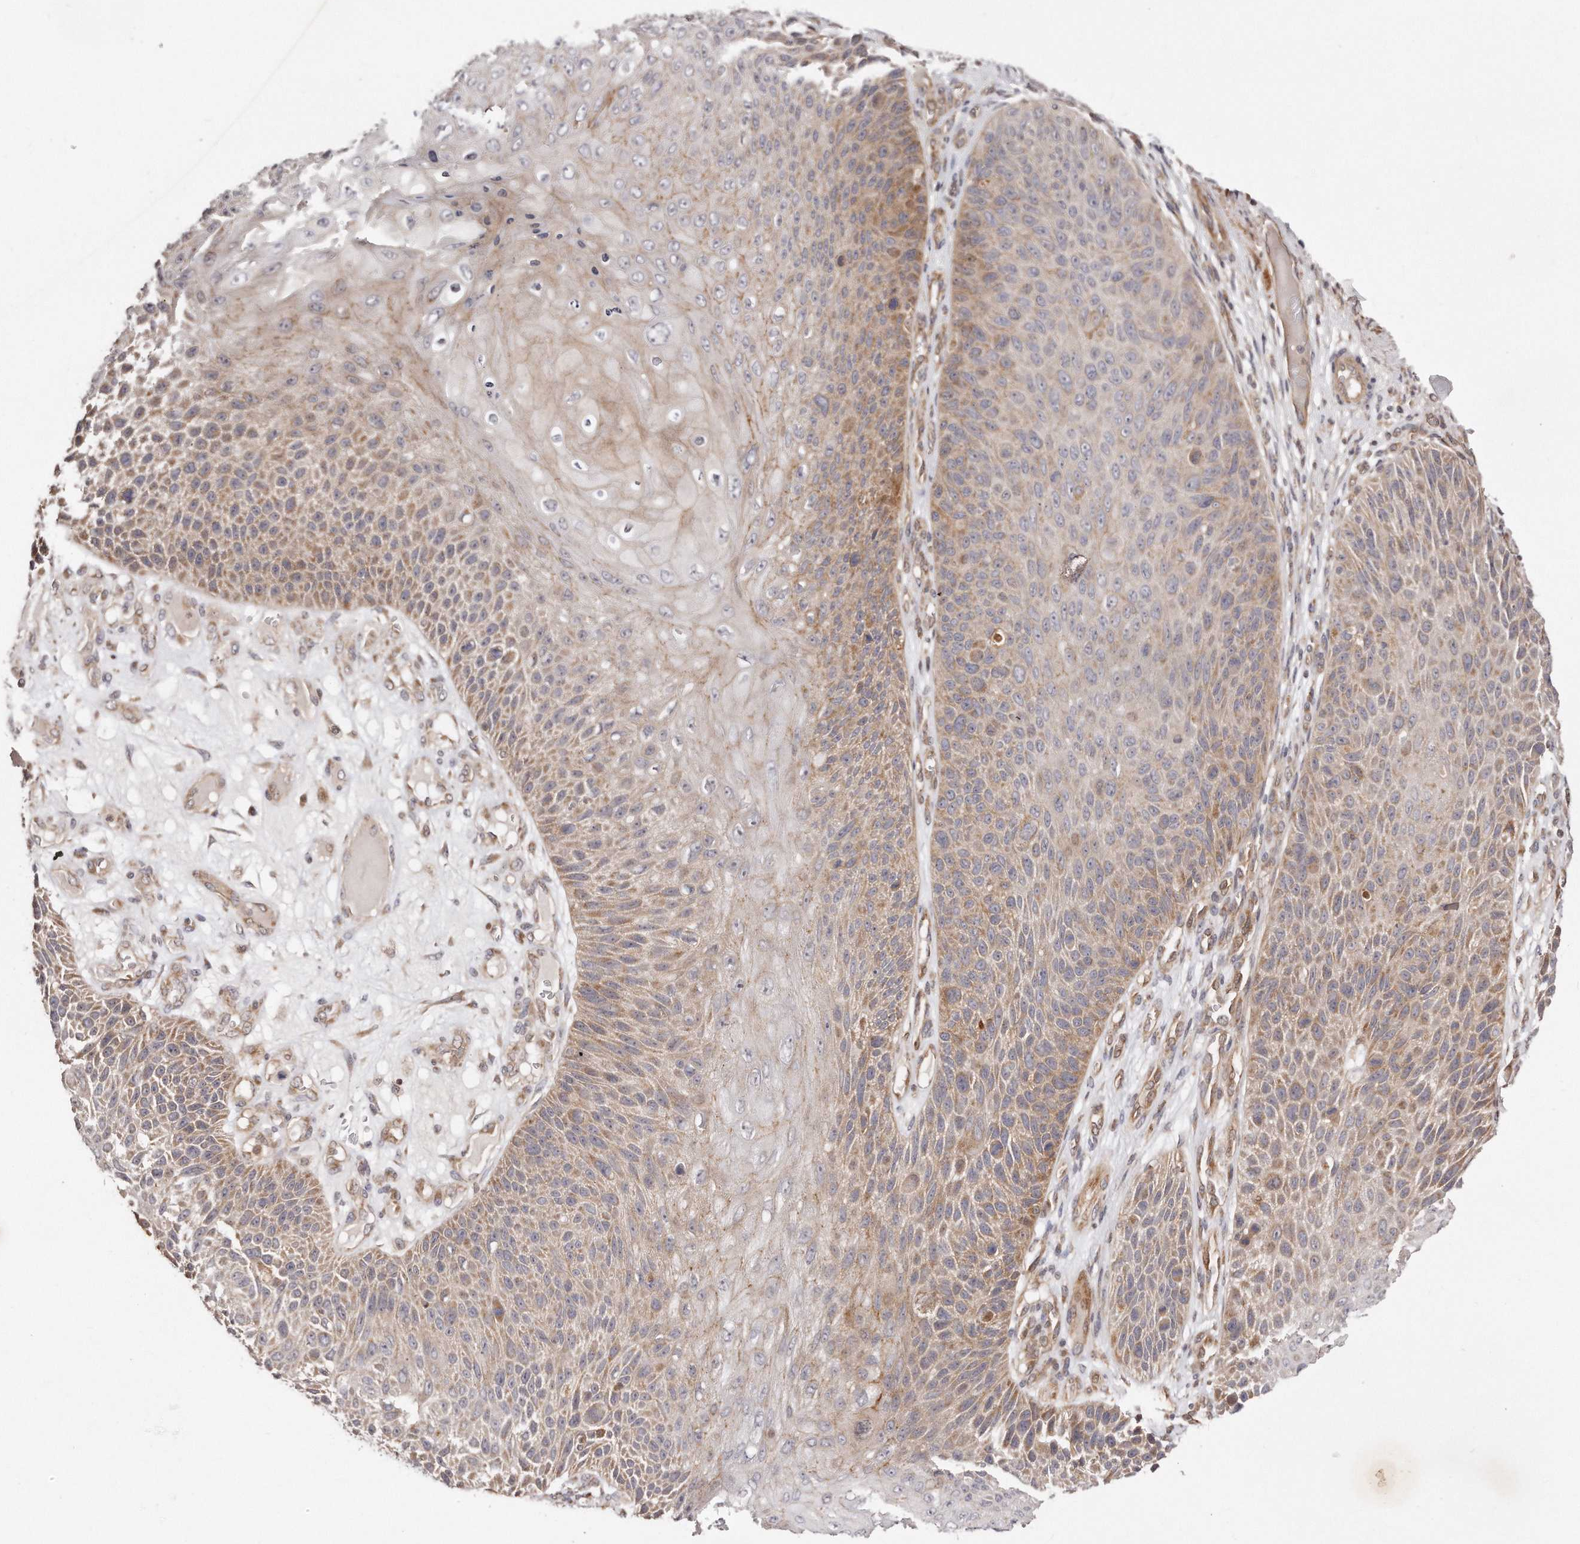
{"staining": {"intensity": "moderate", "quantity": "25%-75%", "location": "cytoplasmic/membranous"}, "tissue": "skin cancer", "cell_type": "Tumor cells", "image_type": "cancer", "snomed": [{"axis": "morphology", "description": "Squamous cell carcinoma, NOS"}, {"axis": "topography", "description": "Skin"}], "caption": "A photomicrograph showing moderate cytoplasmic/membranous staining in approximately 25%-75% of tumor cells in squamous cell carcinoma (skin), as visualized by brown immunohistochemical staining.", "gene": "GBP4", "patient": {"sex": "female", "age": 88}}